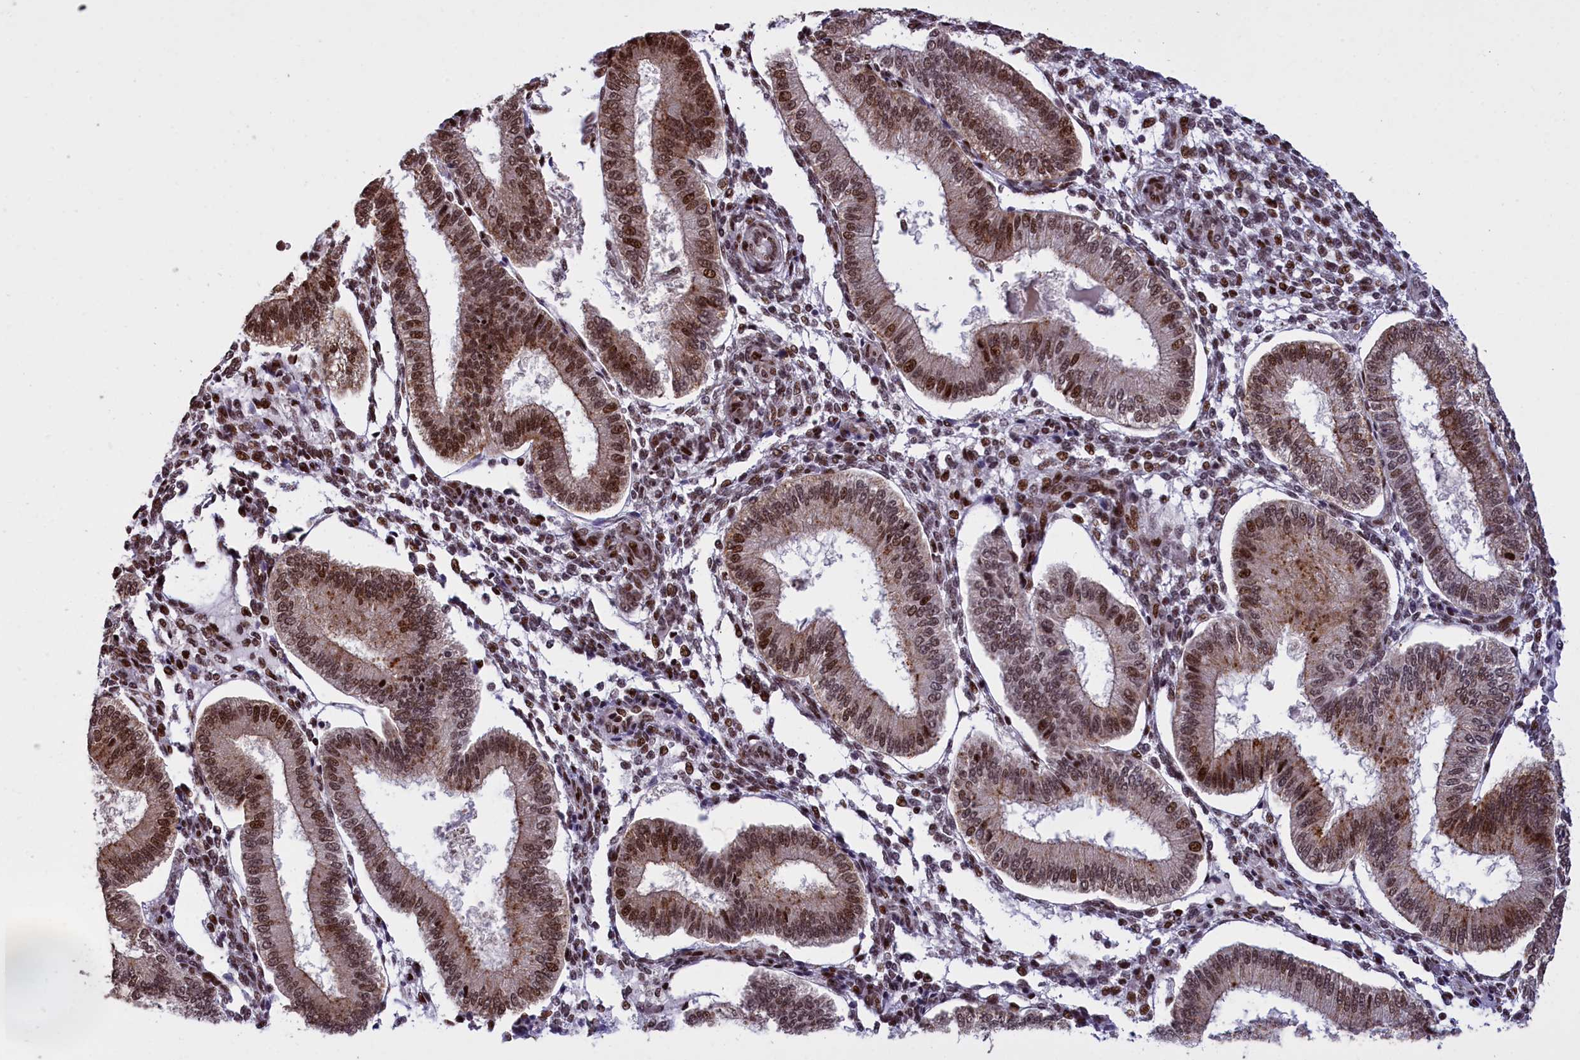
{"staining": {"intensity": "moderate", "quantity": "25%-75%", "location": "nuclear"}, "tissue": "endometrium", "cell_type": "Cells in endometrial stroma", "image_type": "normal", "snomed": [{"axis": "morphology", "description": "Normal tissue, NOS"}, {"axis": "topography", "description": "Endometrium"}], "caption": "Protein staining displays moderate nuclear staining in about 25%-75% of cells in endometrial stroma in benign endometrium. (IHC, brightfield microscopy, high magnification).", "gene": "RELB", "patient": {"sex": "female", "age": 39}}